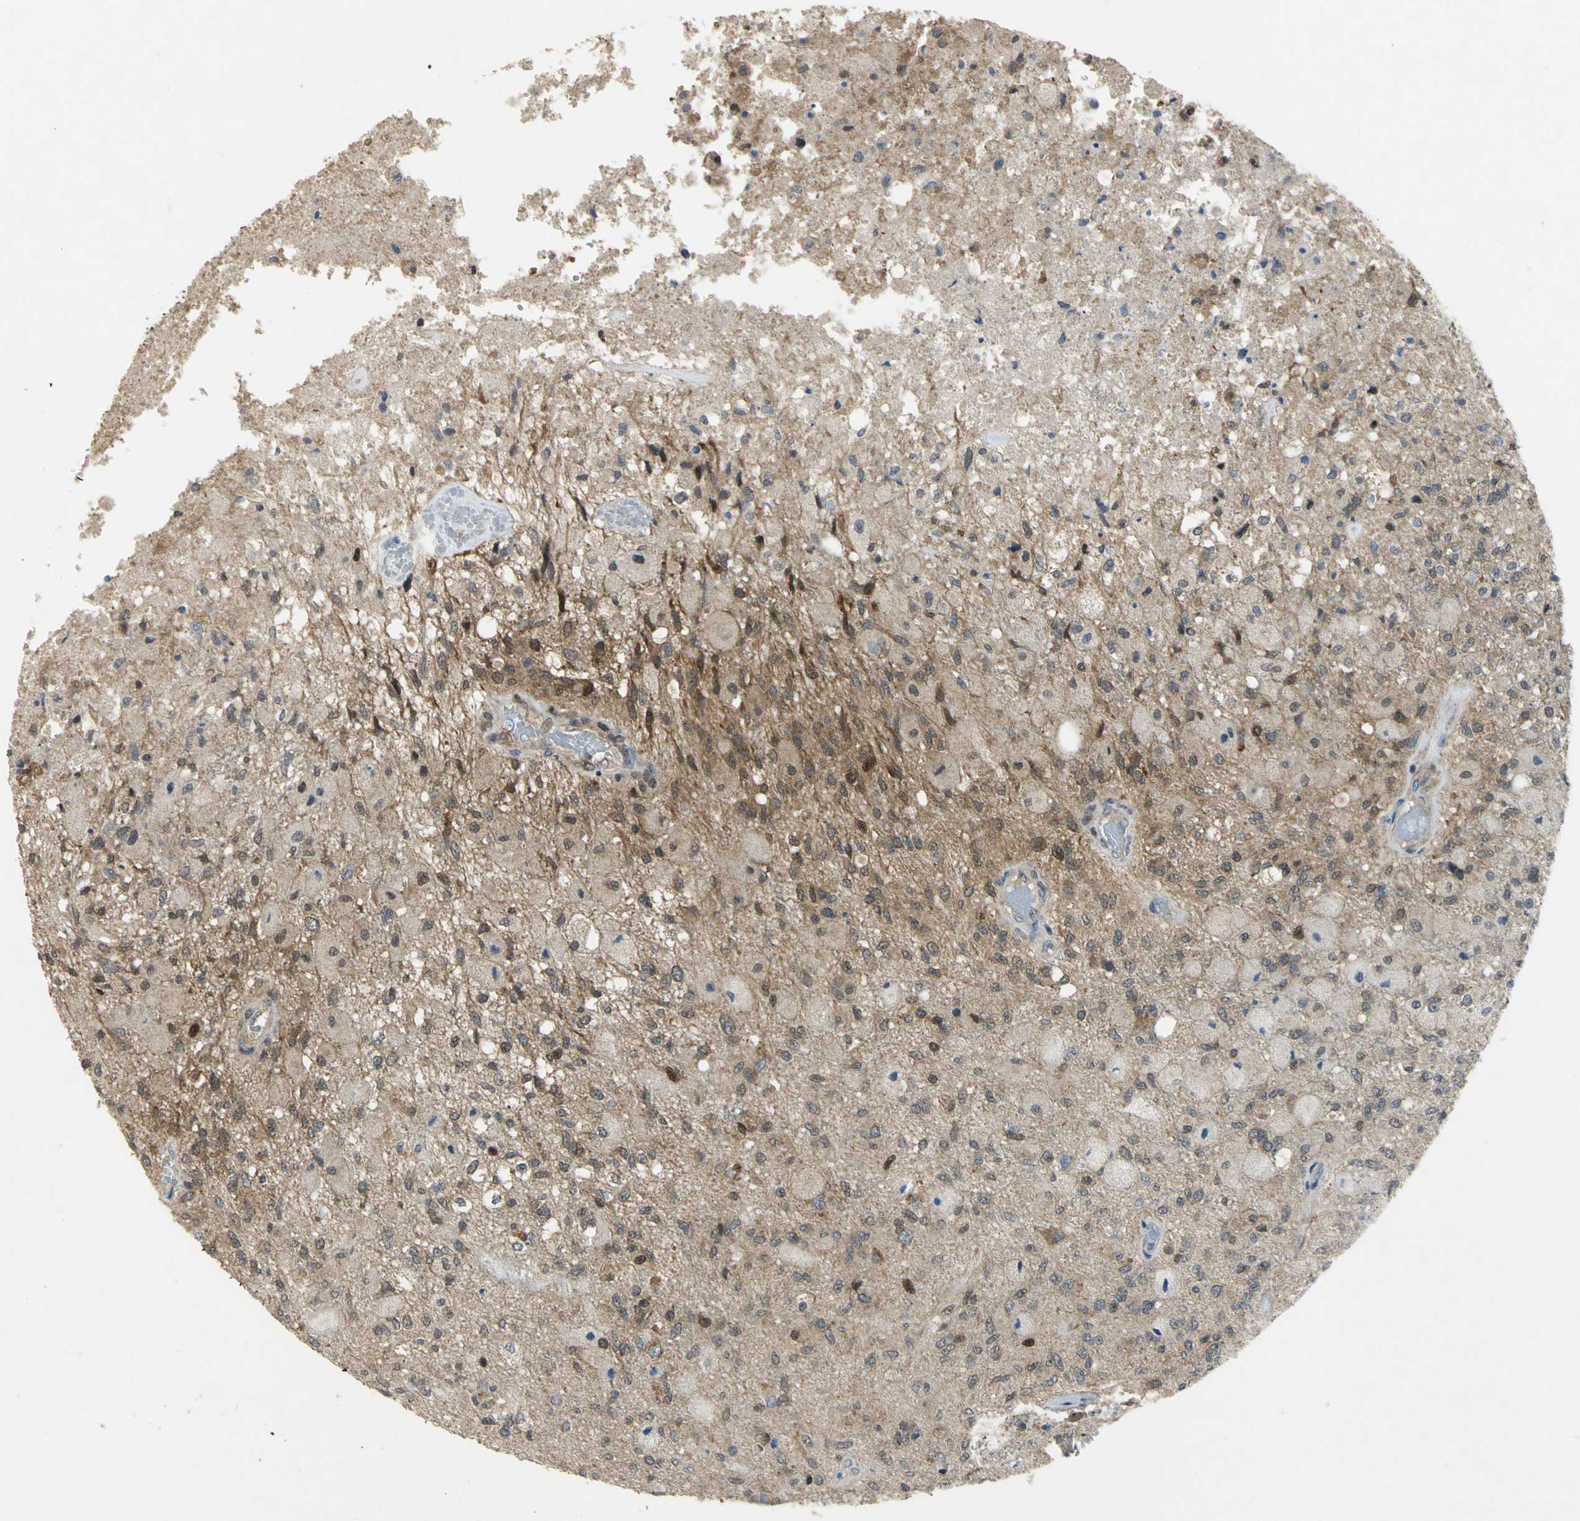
{"staining": {"intensity": "moderate", "quantity": ">75%", "location": "cytoplasmic/membranous,nuclear"}, "tissue": "glioma", "cell_type": "Tumor cells", "image_type": "cancer", "snomed": [{"axis": "morphology", "description": "Normal tissue, NOS"}, {"axis": "morphology", "description": "Glioma, malignant, High grade"}, {"axis": "topography", "description": "Cerebral cortex"}], "caption": "Malignant high-grade glioma stained with a protein marker reveals moderate staining in tumor cells.", "gene": "PPIA", "patient": {"sex": "male", "age": 77}}